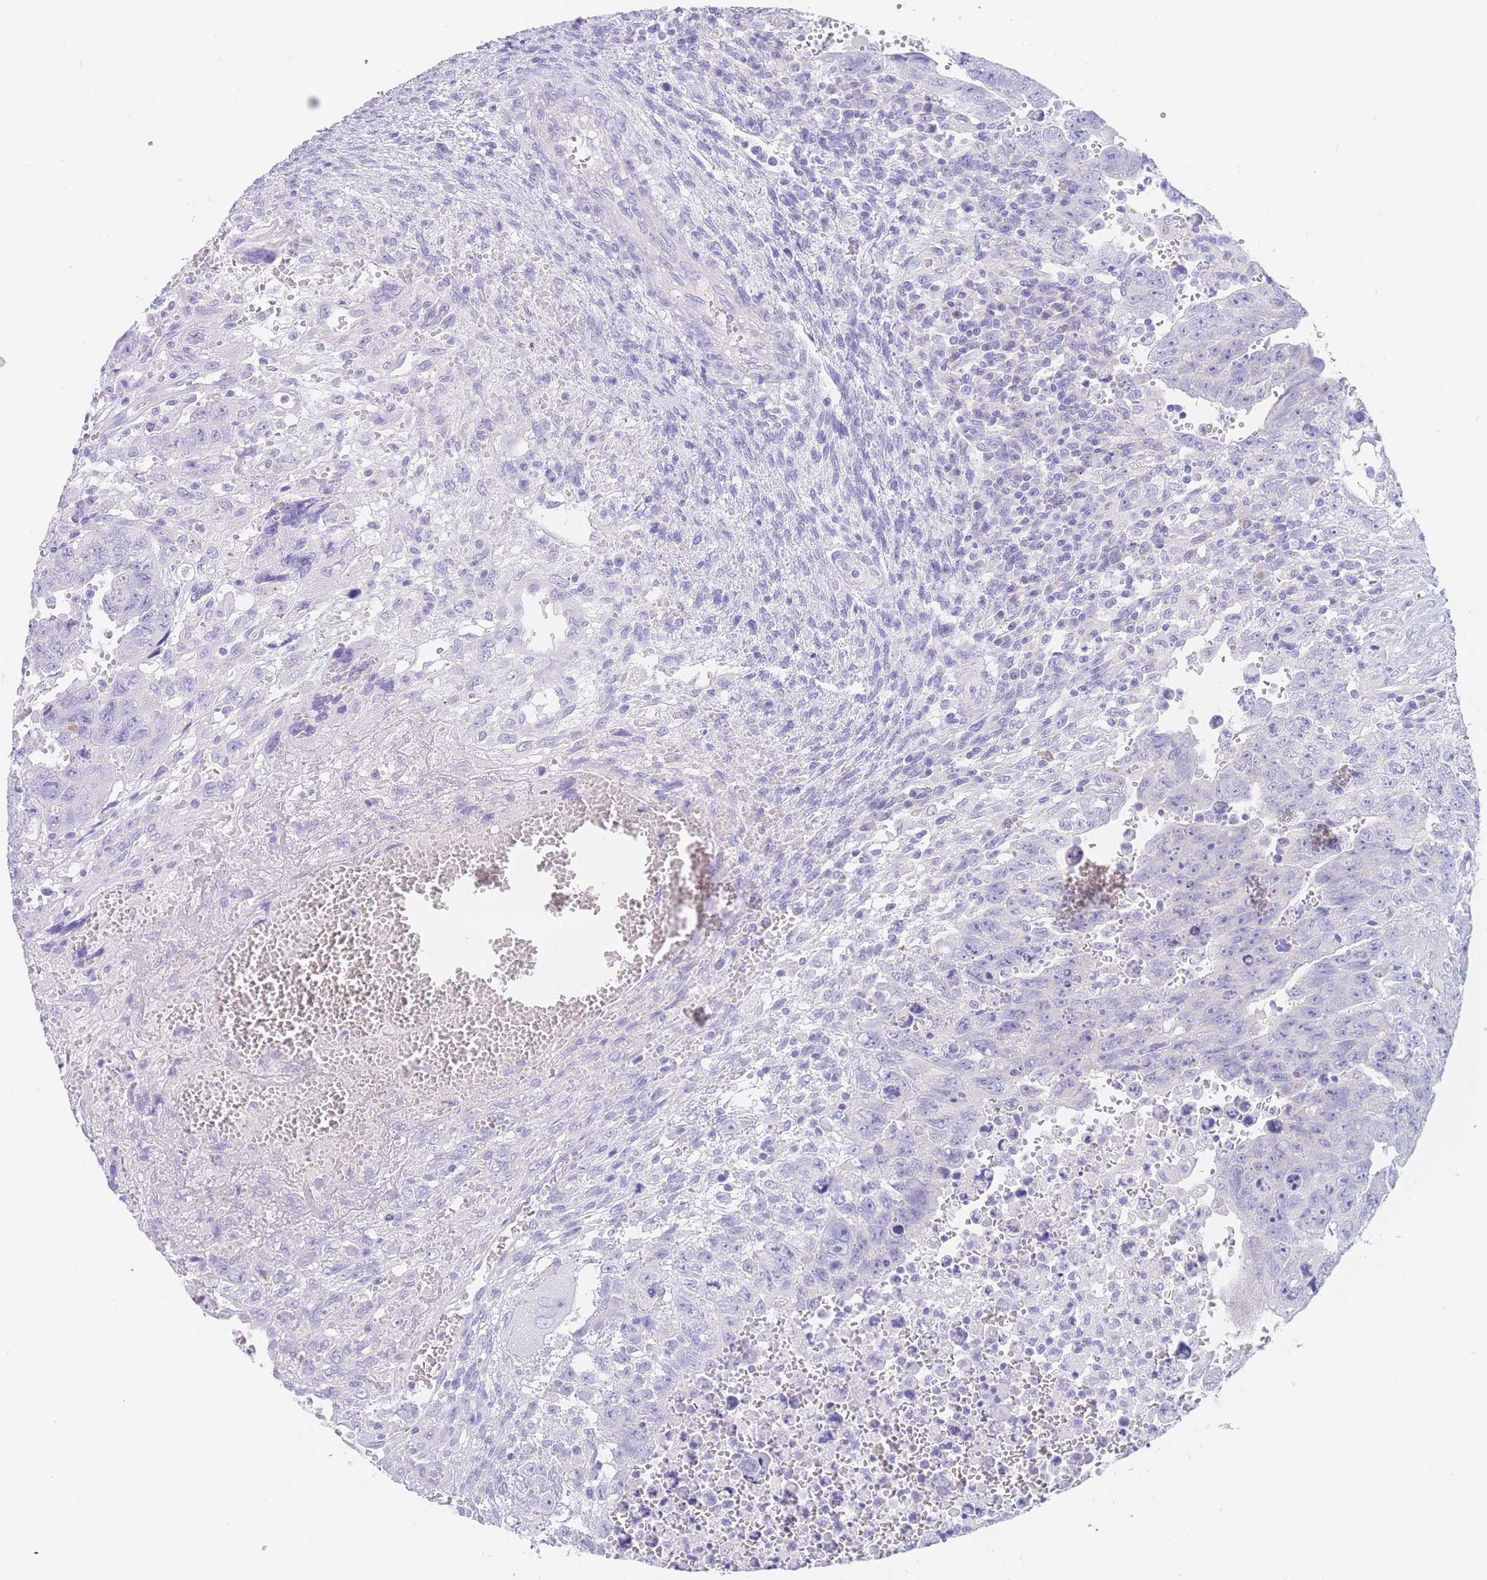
{"staining": {"intensity": "negative", "quantity": "none", "location": "none"}, "tissue": "testis cancer", "cell_type": "Tumor cells", "image_type": "cancer", "snomed": [{"axis": "morphology", "description": "Carcinoma, Embryonal, NOS"}, {"axis": "topography", "description": "Testis"}], "caption": "A high-resolution photomicrograph shows immunohistochemistry (IHC) staining of embryonal carcinoma (testis), which exhibits no significant positivity in tumor cells.", "gene": "LZTFL1", "patient": {"sex": "male", "age": 28}}